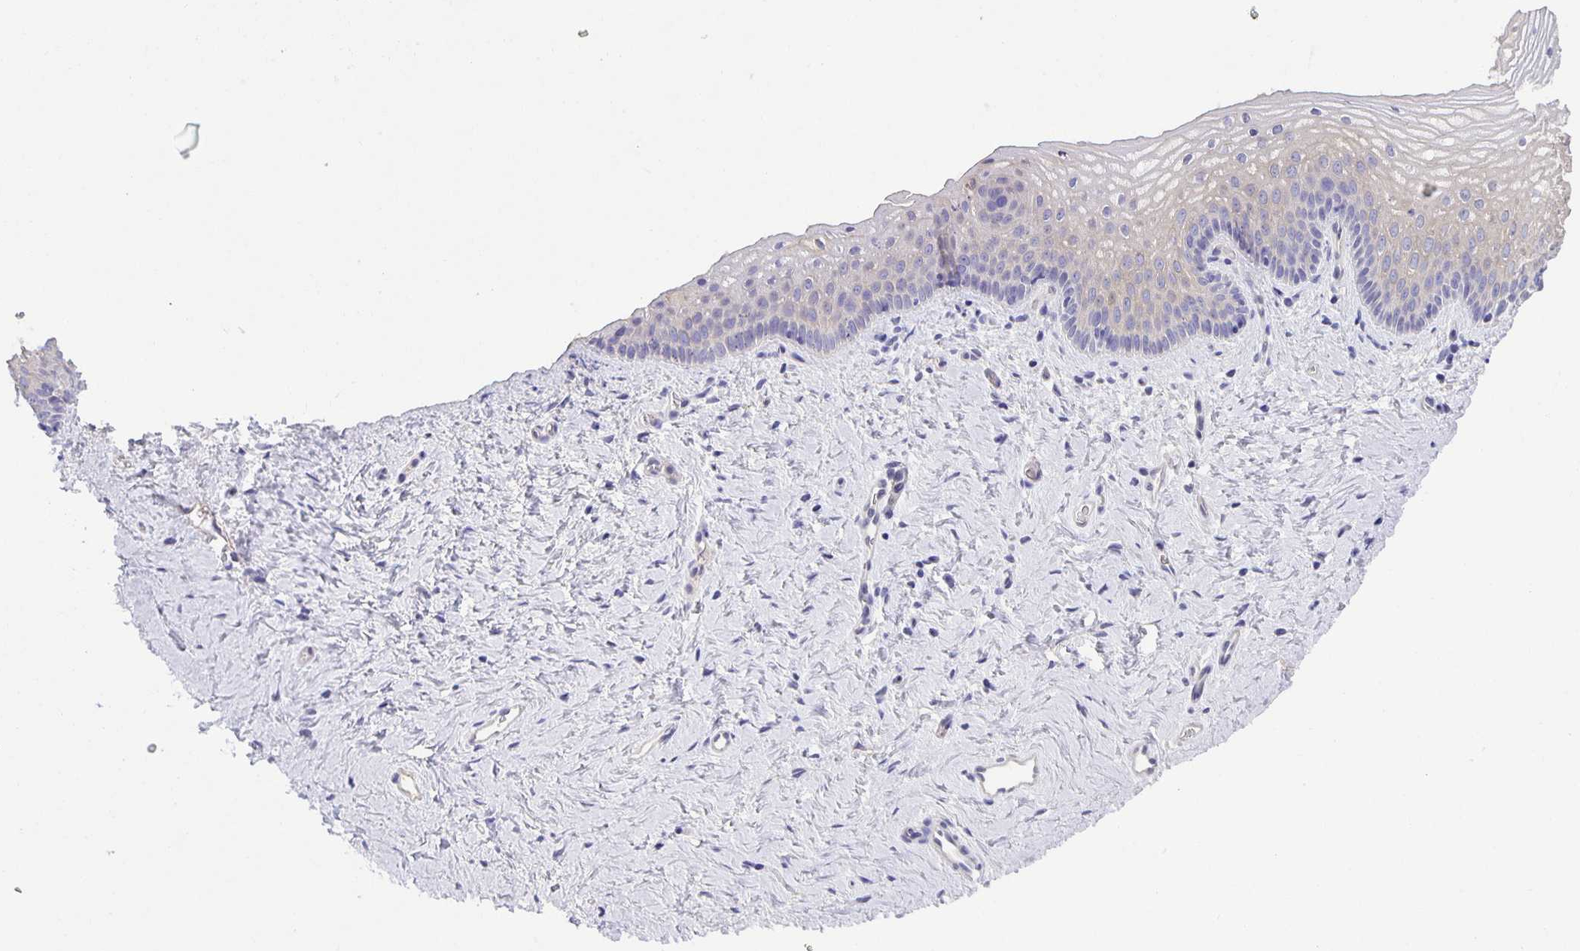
{"staining": {"intensity": "negative", "quantity": "none", "location": "none"}, "tissue": "vagina", "cell_type": "Squamous epithelial cells", "image_type": "normal", "snomed": [{"axis": "morphology", "description": "Normal tissue, NOS"}, {"axis": "topography", "description": "Vagina"}], "caption": "Immunohistochemistry (IHC) image of unremarkable vagina stained for a protein (brown), which demonstrates no staining in squamous epithelial cells.", "gene": "PTPN3", "patient": {"sex": "female", "age": 45}}